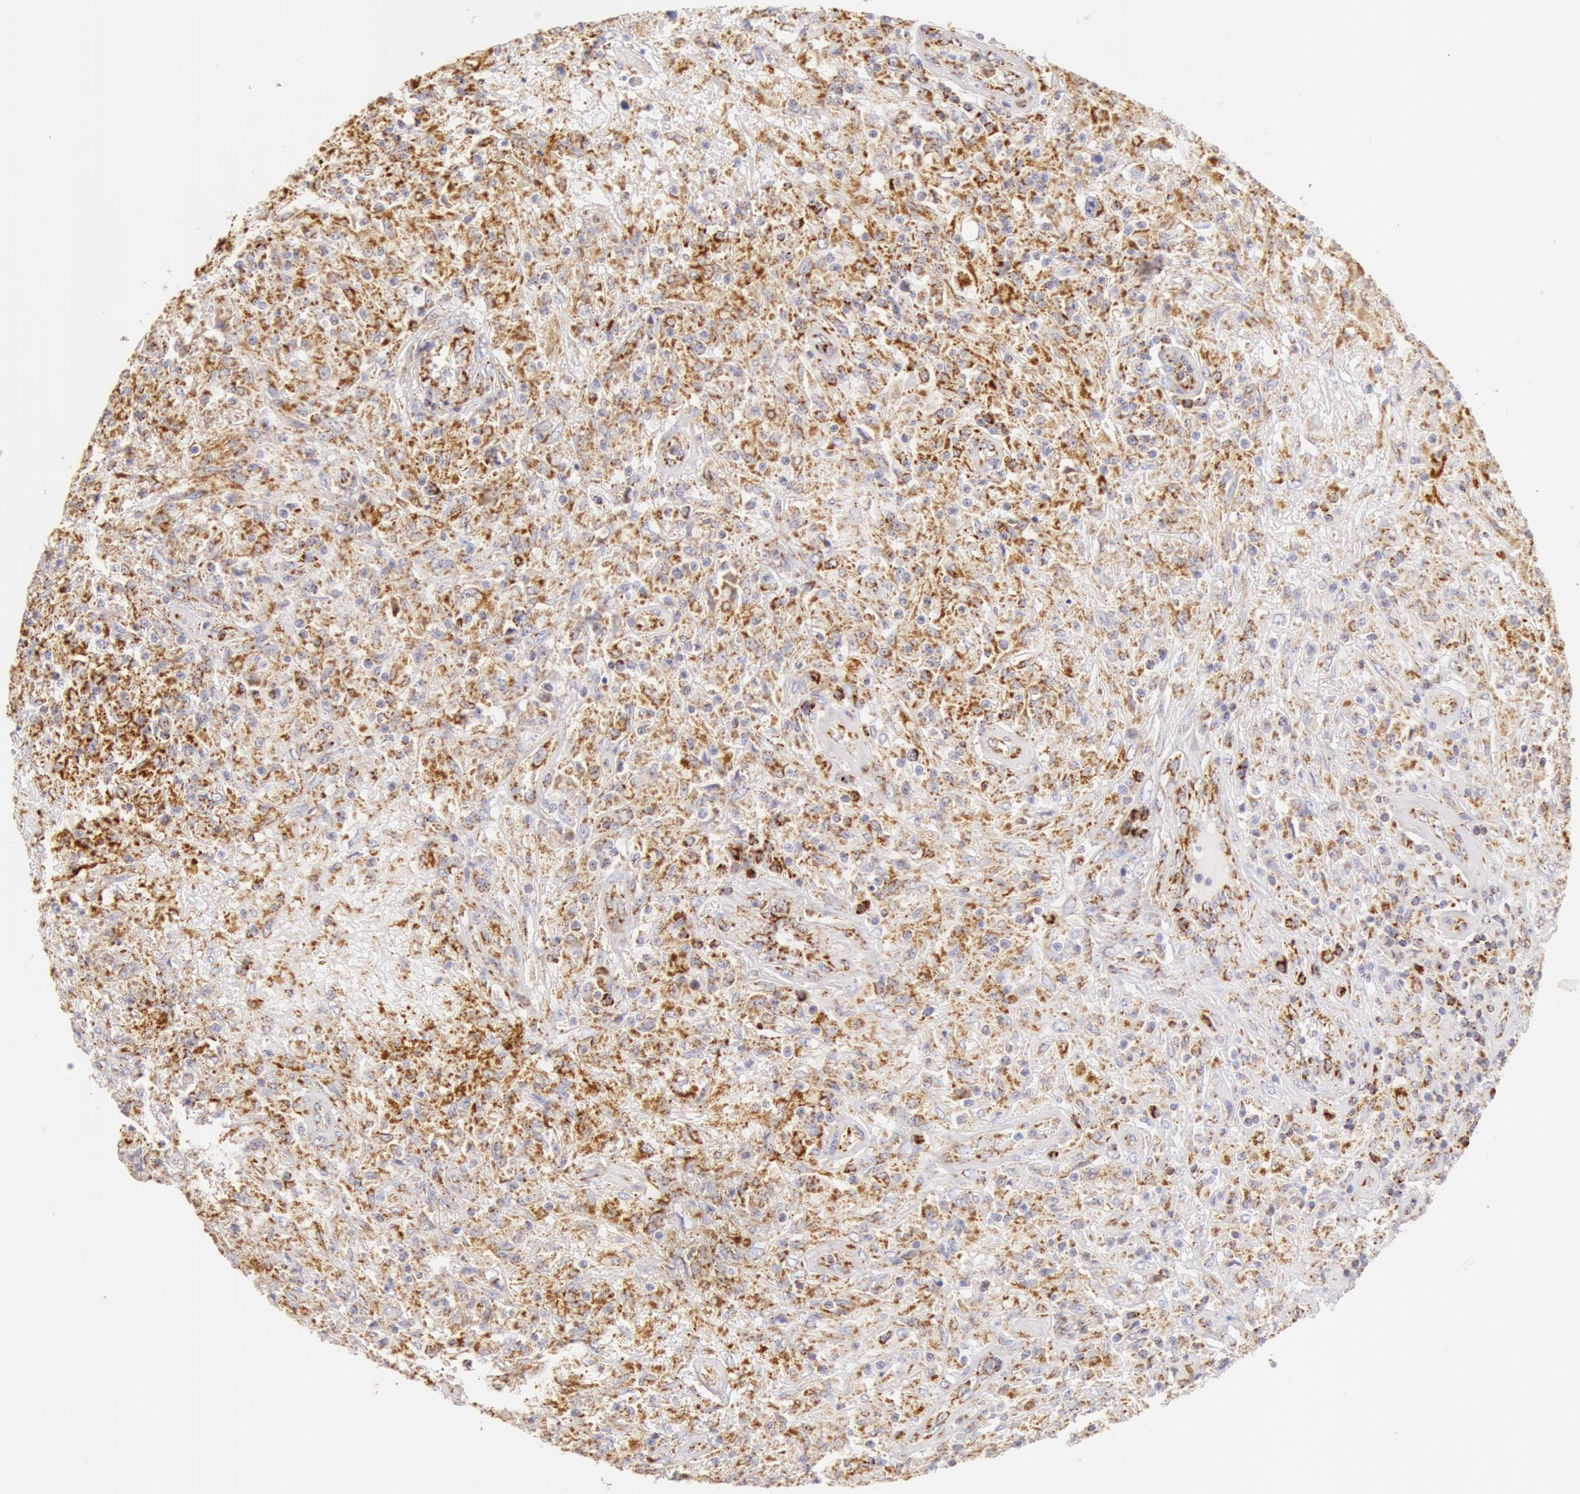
{"staining": {"intensity": "moderate", "quantity": "25%-75%", "location": "cytoplasmic/membranous"}, "tissue": "testis cancer", "cell_type": "Tumor cells", "image_type": "cancer", "snomed": [{"axis": "morphology", "description": "Seminoma, NOS"}, {"axis": "topography", "description": "Testis"}], "caption": "Moderate cytoplasmic/membranous positivity for a protein is identified in about 25%-75% of tumor cells of testis cancer using immunohistochemistry.", "gene": "ATP5F1B", "patient": {"sex": "male", "age": 34}}